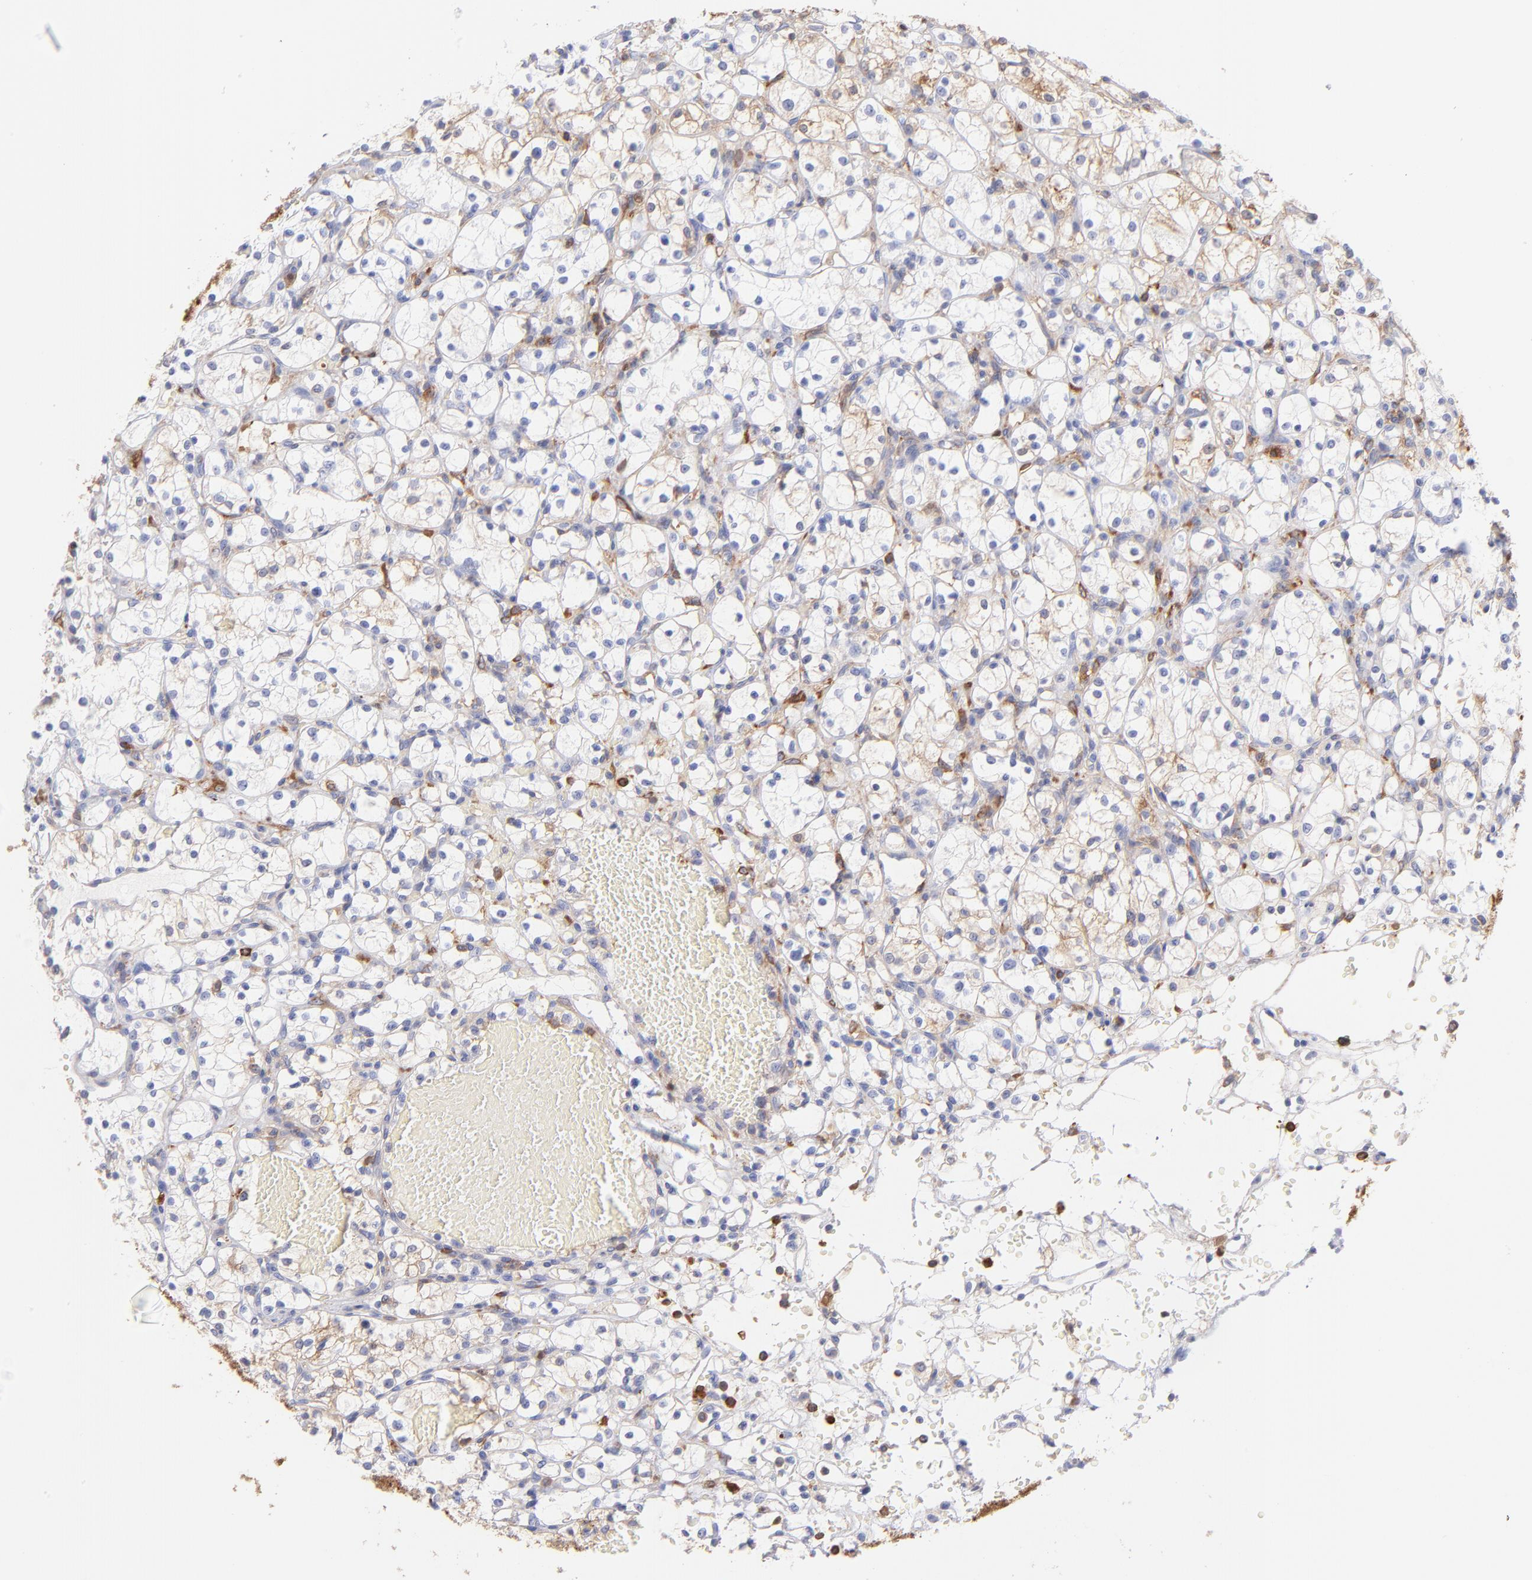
{"staining": {"intensity": "moderate", "quantity": "<25%", "location": "cytoplasmic/membranous"}, "tissue": "renal cancer", "cell_type": "Tumor cells", "image_type": "cancer", "snomed": [{"axis": "morphology", "description": "Adenocarcinoma, NOS"}, {"axis": "topography", "description": "Kidney"}], "caption": "Moderate cytoplasmic/membranous positivity is present in approximately <25% of tumor cells in adenocarcinoma (renal).", "gene": "PRKCA", "patient": {"sex": "female", "age": 60}}